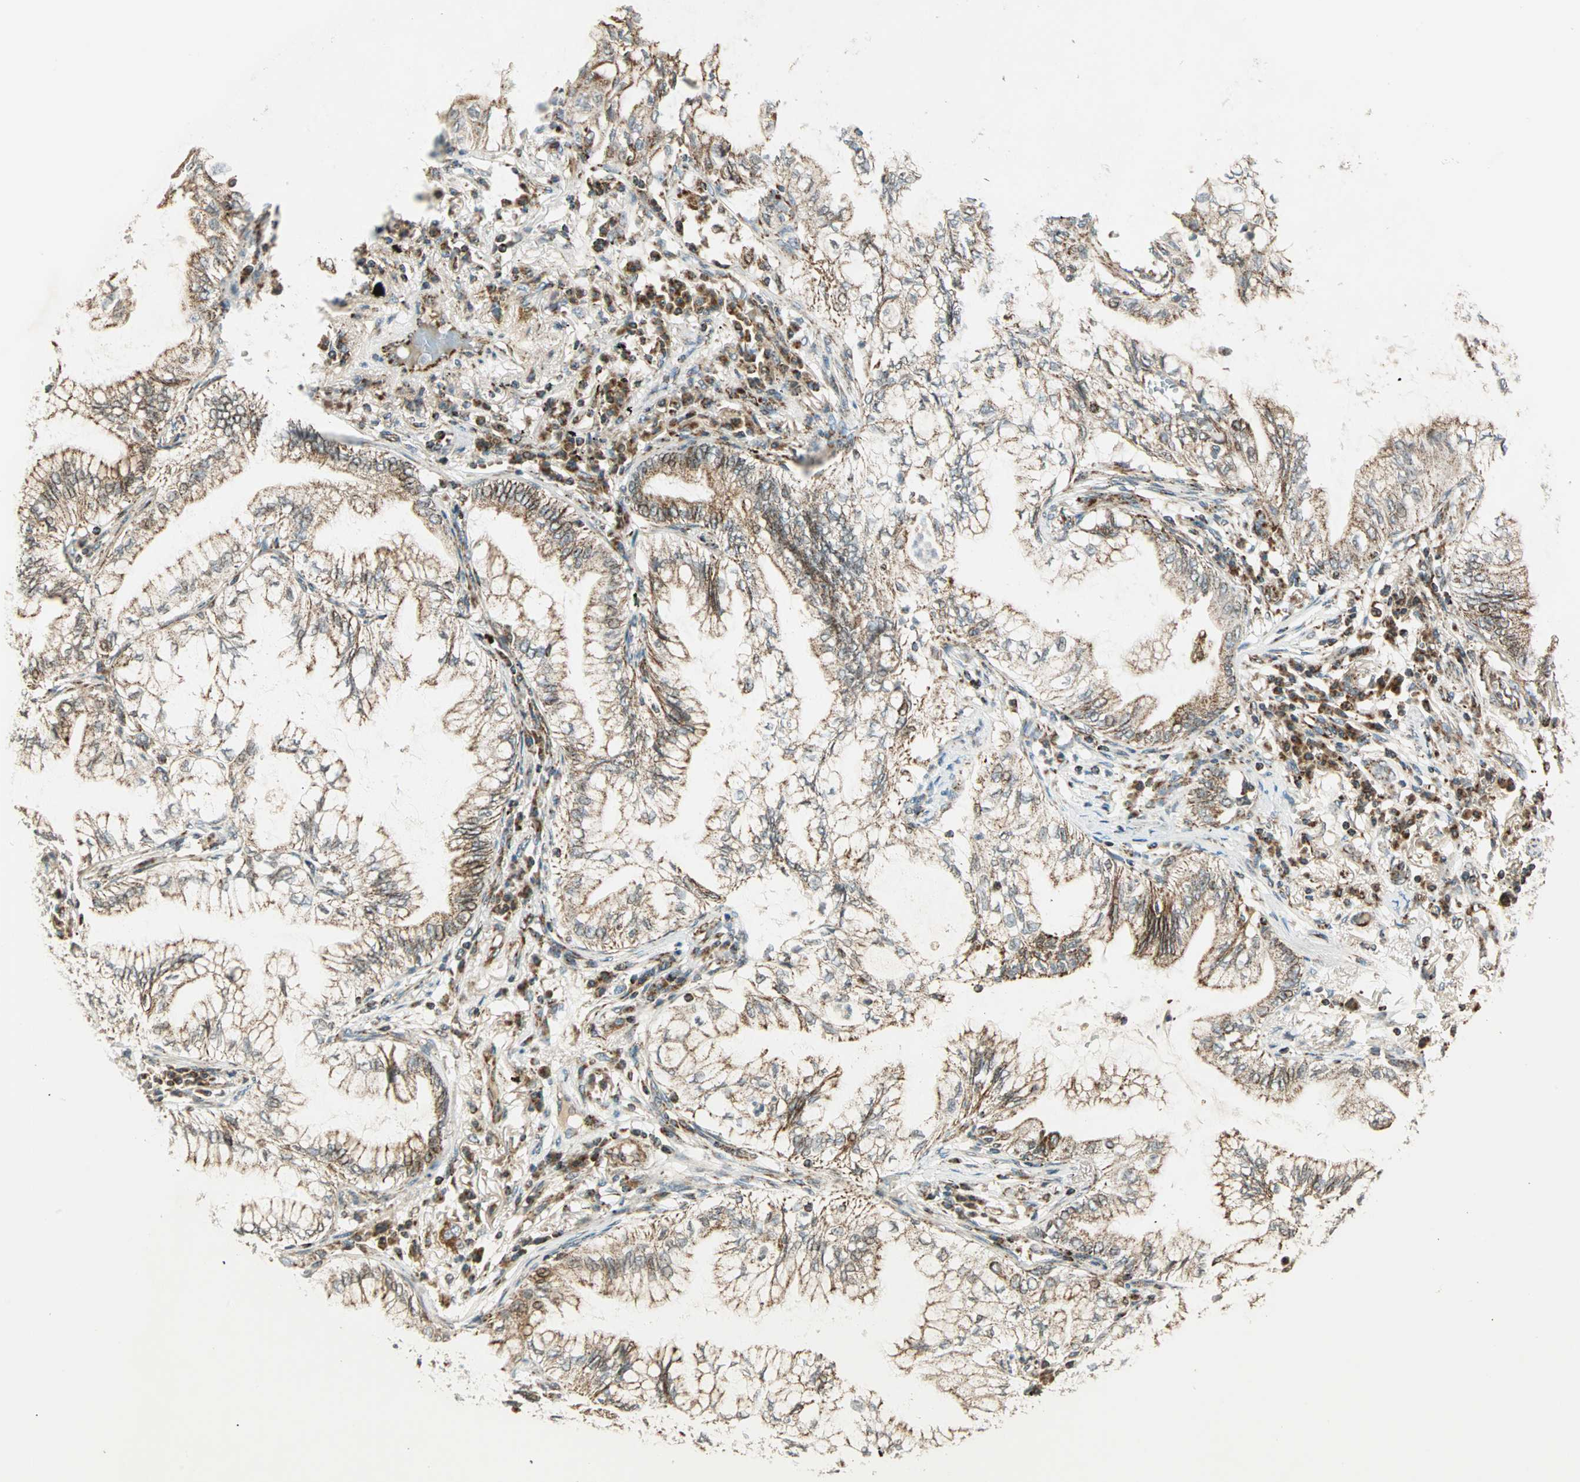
{"staining": {"intensity": "weak", "quantity": "25%-75%", "location": "cytoplasmic/membranous"}, "tissue": "lung cancer", "cell_type": "Tumor cells", "image_type": "cancer", "snomed": [{"axis": "morphology", "description": "Adenocarcinoma, NOS"}, {"axis": "topography", "description": "Lung"}], "caption": "Protein expression analysis of human lung adenocarcinoma reveals weak cytoplasmic/membranous expression in approximately 25%-75% of tumor cells.", "gene": "SPRY4", "patient": {"sex": "female", "age": 70}}